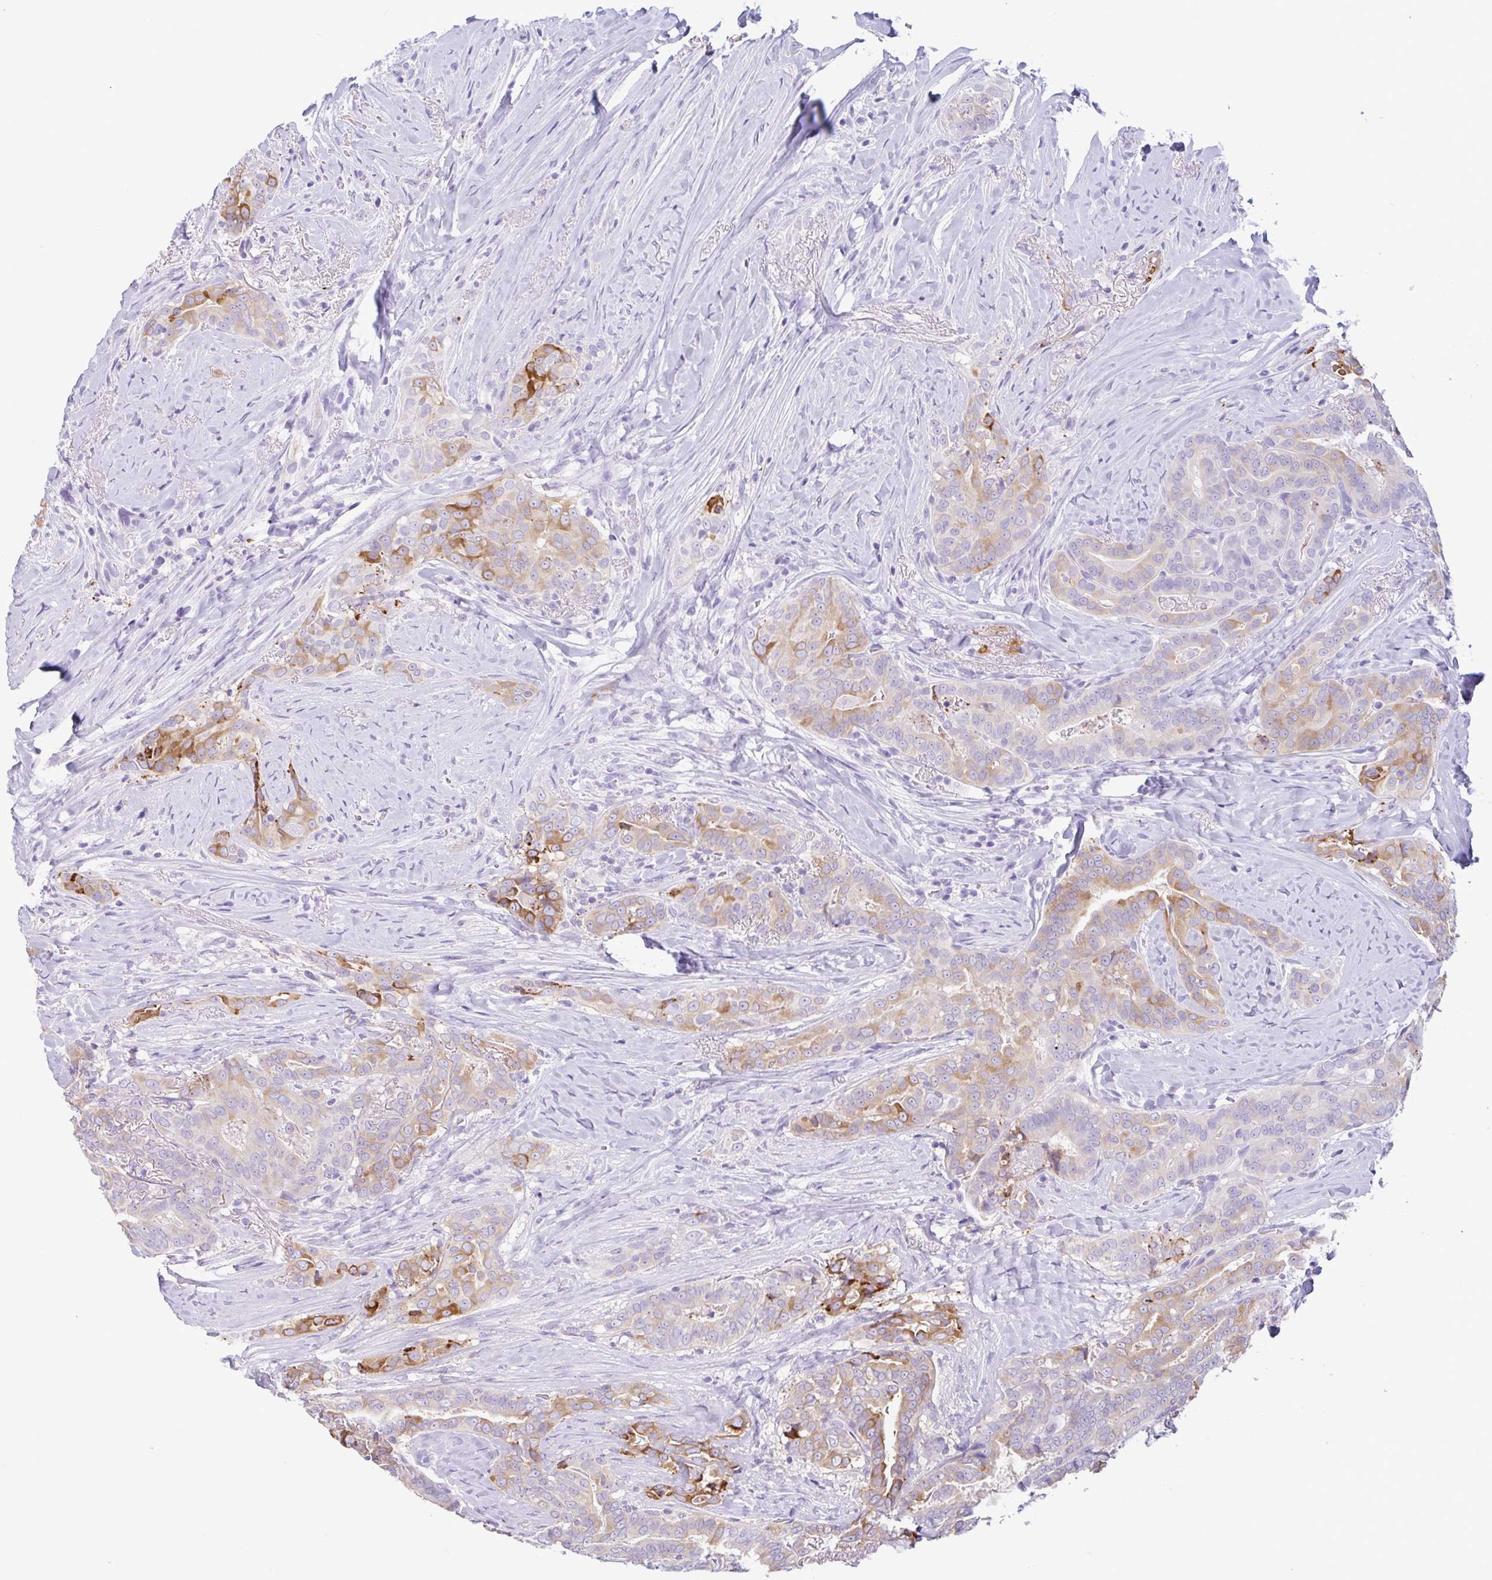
{"staining": {"intensity": "moderate", "quantity": "<25%", "location": "cytoplasmic/membranous"}, "tissue": "thyroid cancer", "cell_type": "Tumor cells", "image_type": "cancer", "snomed": [{"axis": "morphology", "description": "Papillary adenocarcinoma, NOS"}, {"axis": "topography", "description": "Thyroid gland"}], "caption": "Immunohistochemistry micrograph of neoplastic tissue: human thyroid cancer (papillary adenocarcinoma) stained using IHC demonstrates low levels of moderate protein expression localized specifically in the cytoplasmic/membranous of tumor cells, appearing as a cytoplasmic/membranous brown color.", "gene": "CTSE", "patient": {"sex": "male", "age": 61}}